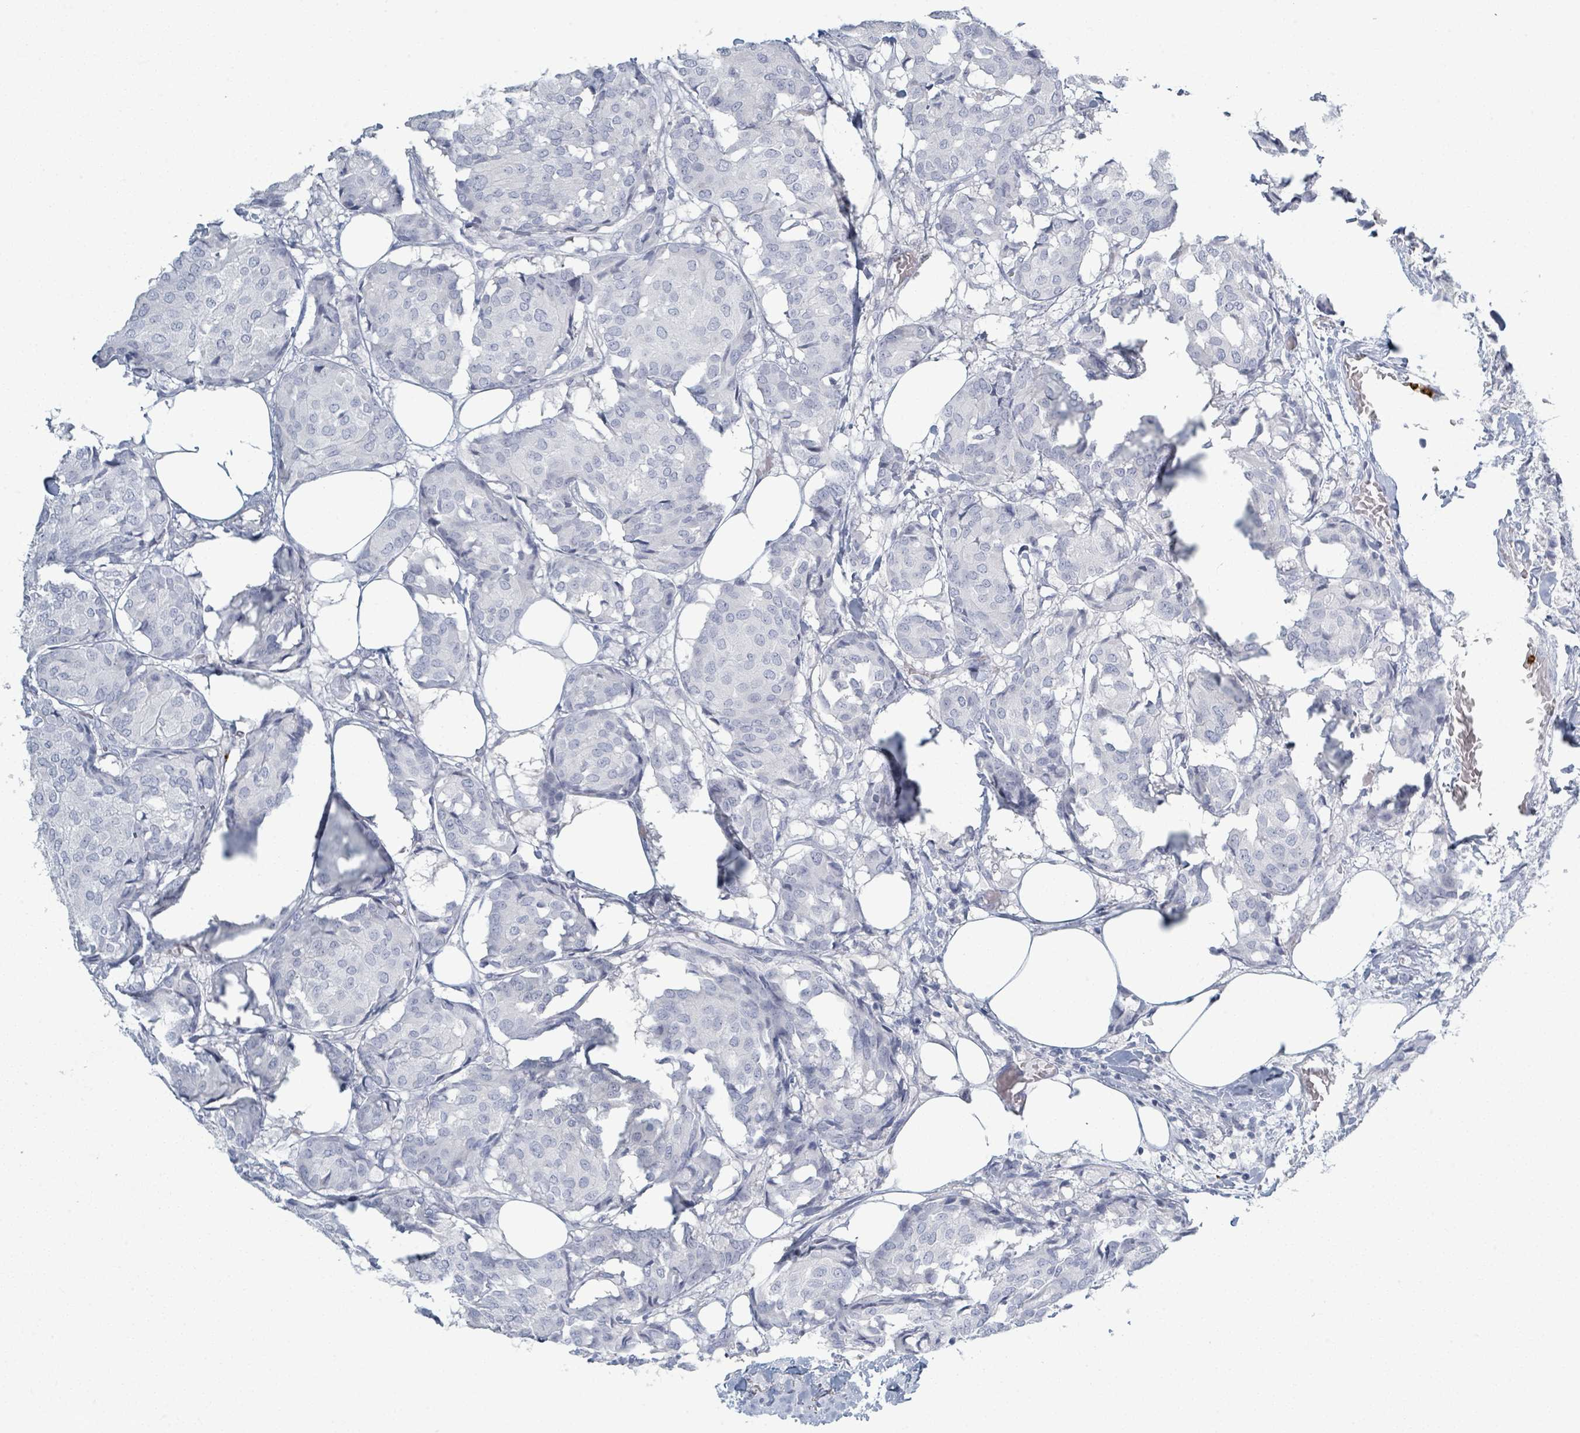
{"staining": {"intensity": "negative", "quantity": "none", "location": "none"}, "tissue": "breast cancer", "cell_type": "Tumor cells", "image_type": "cancer", "snomed": [{"axis": "morphology", "description": "Duct carcinoma"}, {"axis": "topography", "description": "Breast"}], "caption": "The immunohistochemistry (IHC) micrograph has no significant expression in tumor cells of infiltrating ductal carcinoma (breast) tissue. (DAB immunohistochemistry with hematoxylin counter stain).", "gene": "DEFA4", "patient": {"sex": "female", "age": 75}}